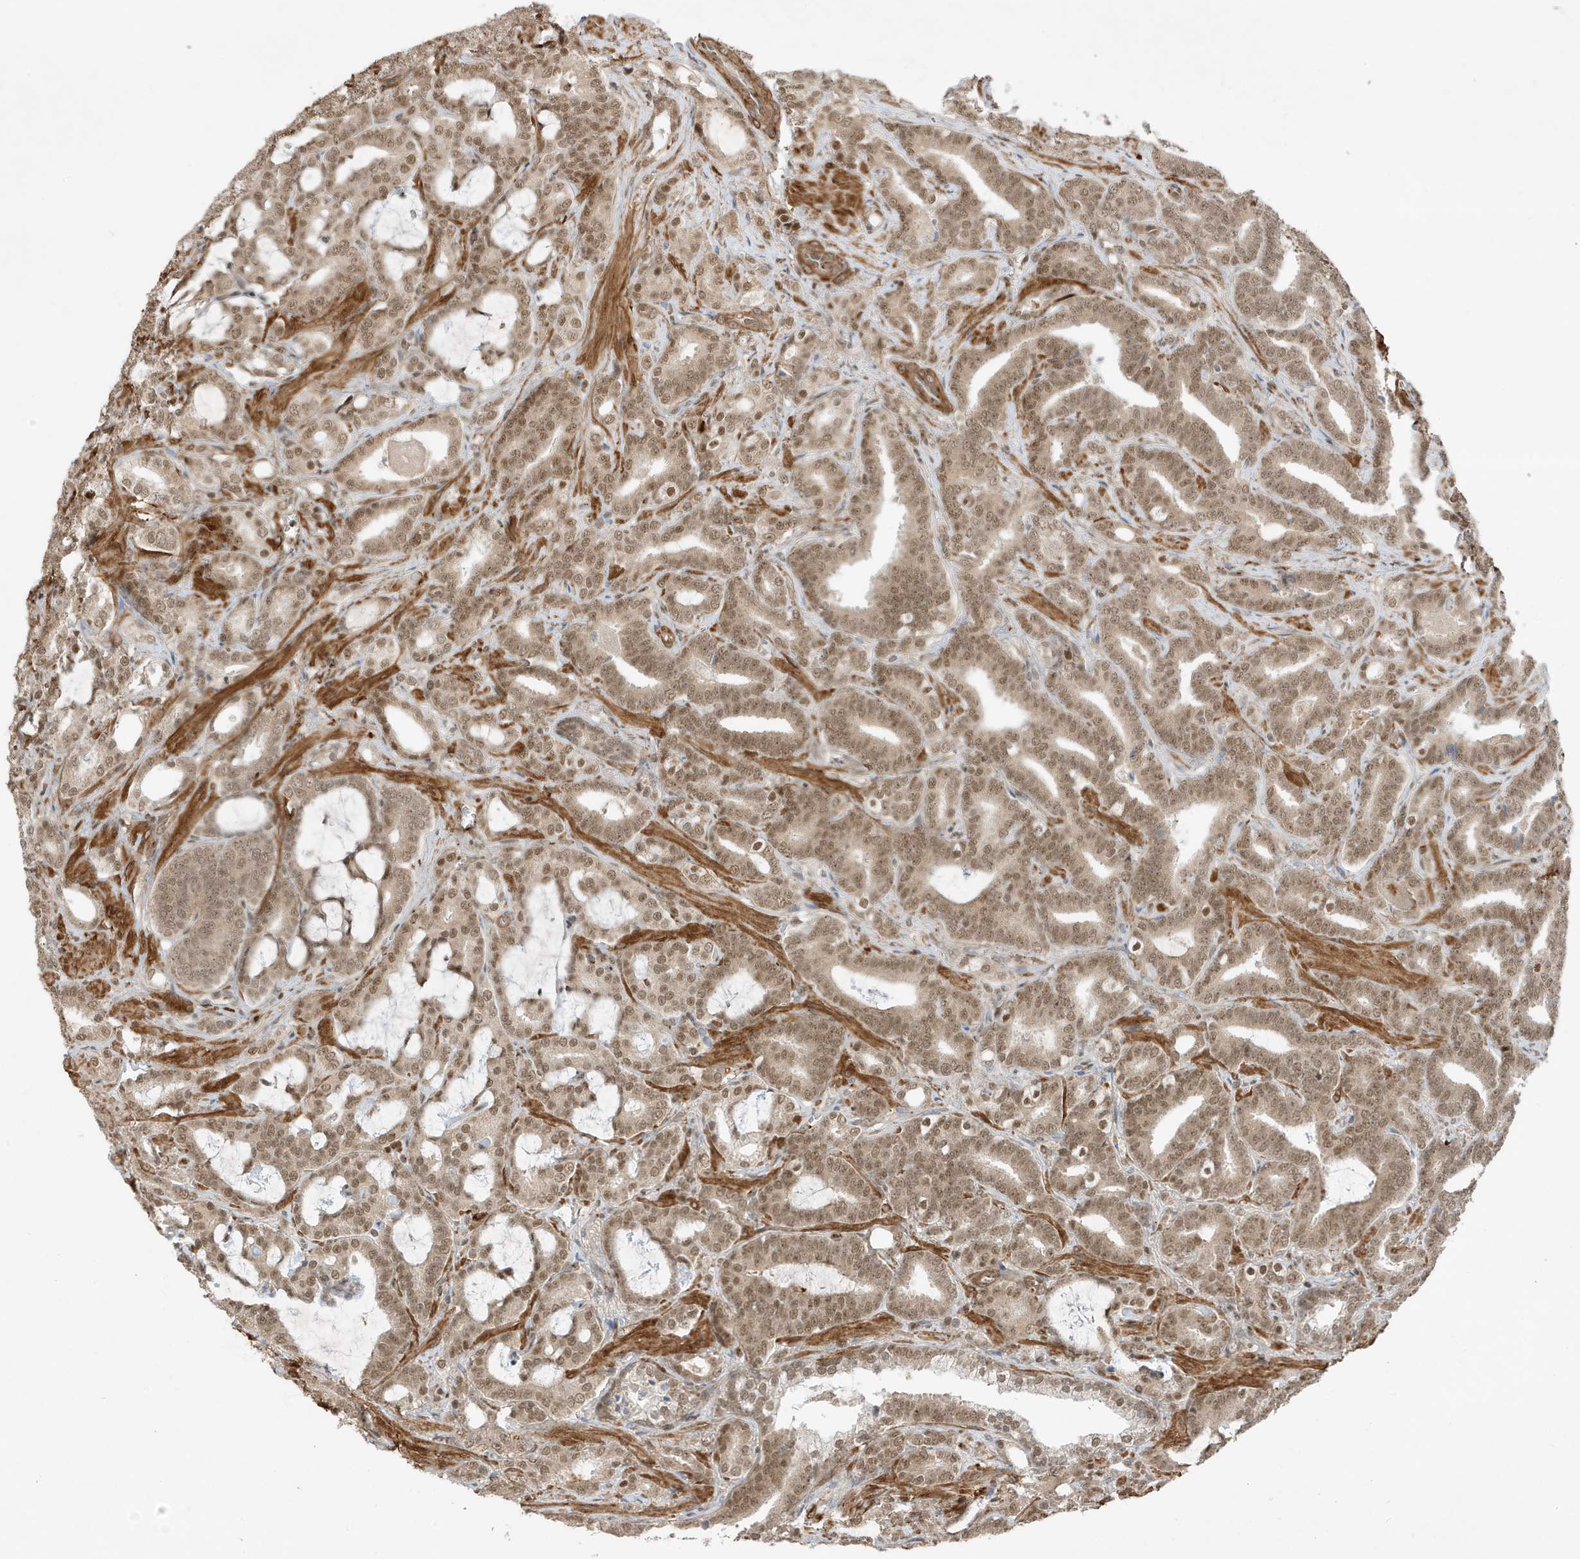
{"staining": {"intensity": "weak", "quantity": ">75%", "location": "cytoplasmic/membranous,nuclear"}, "tissue": "prostate cancer", "cell_type": "Tumor cells", "image_type": "cancer", "snomed": [{"axis": "morphology", "description": "Adenocarcinoma, High grade"}, {"axis": "topography", "description": "Prostate and seminal vesicle, NOS"}], "caption": "Immunohistochemical staining of adenocarcinoma (high-grade) (prostate) shows low levels of weak cytoplasmic/membranous and nuclear protein staining in about >75% of tumor cells. (DAB = brown stain, brightfield microscopy at high magnification).", "gene": "MAST3", "patient": {"sex": "male", "age": 67}}